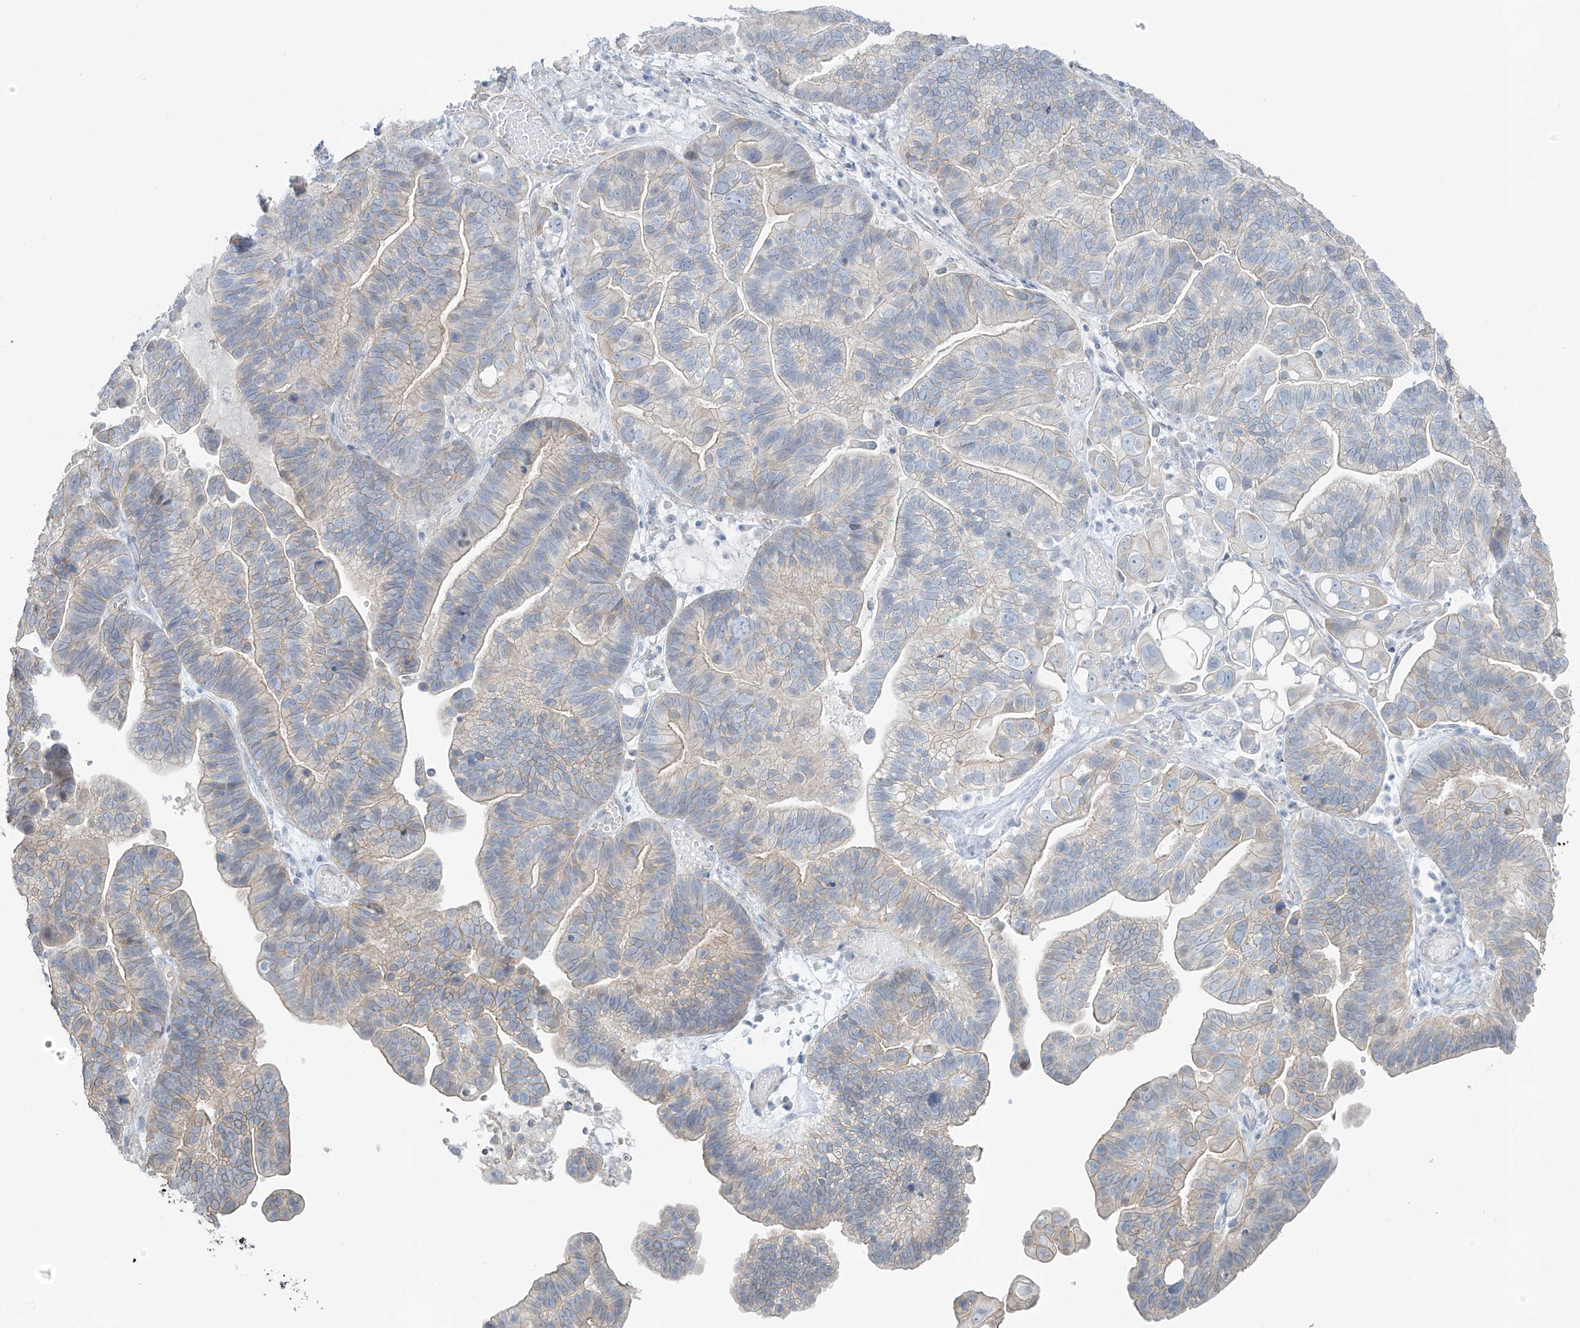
{"staining": {"intensity": "weak", "quantity": "<25%", "location": "cytoplasmic/membranous"}, "tissue": "ovarian cancer", "cell_type": "Tumor cells", "image_type": "cancer", "snomed": [{"axis": "morphology", "description": "Cystadenocarcinoma, serous, NOS"}, {"axis": "topography", "description": "Ovary"}], "caption": "Human ovarian serous cystadenocarcinoma stained for a protein using immunohistochemistry (IHC) reveals no staining in tumor cells.", "gene": "TUBE1", "patient": {"sex": "female", "age": 56}}